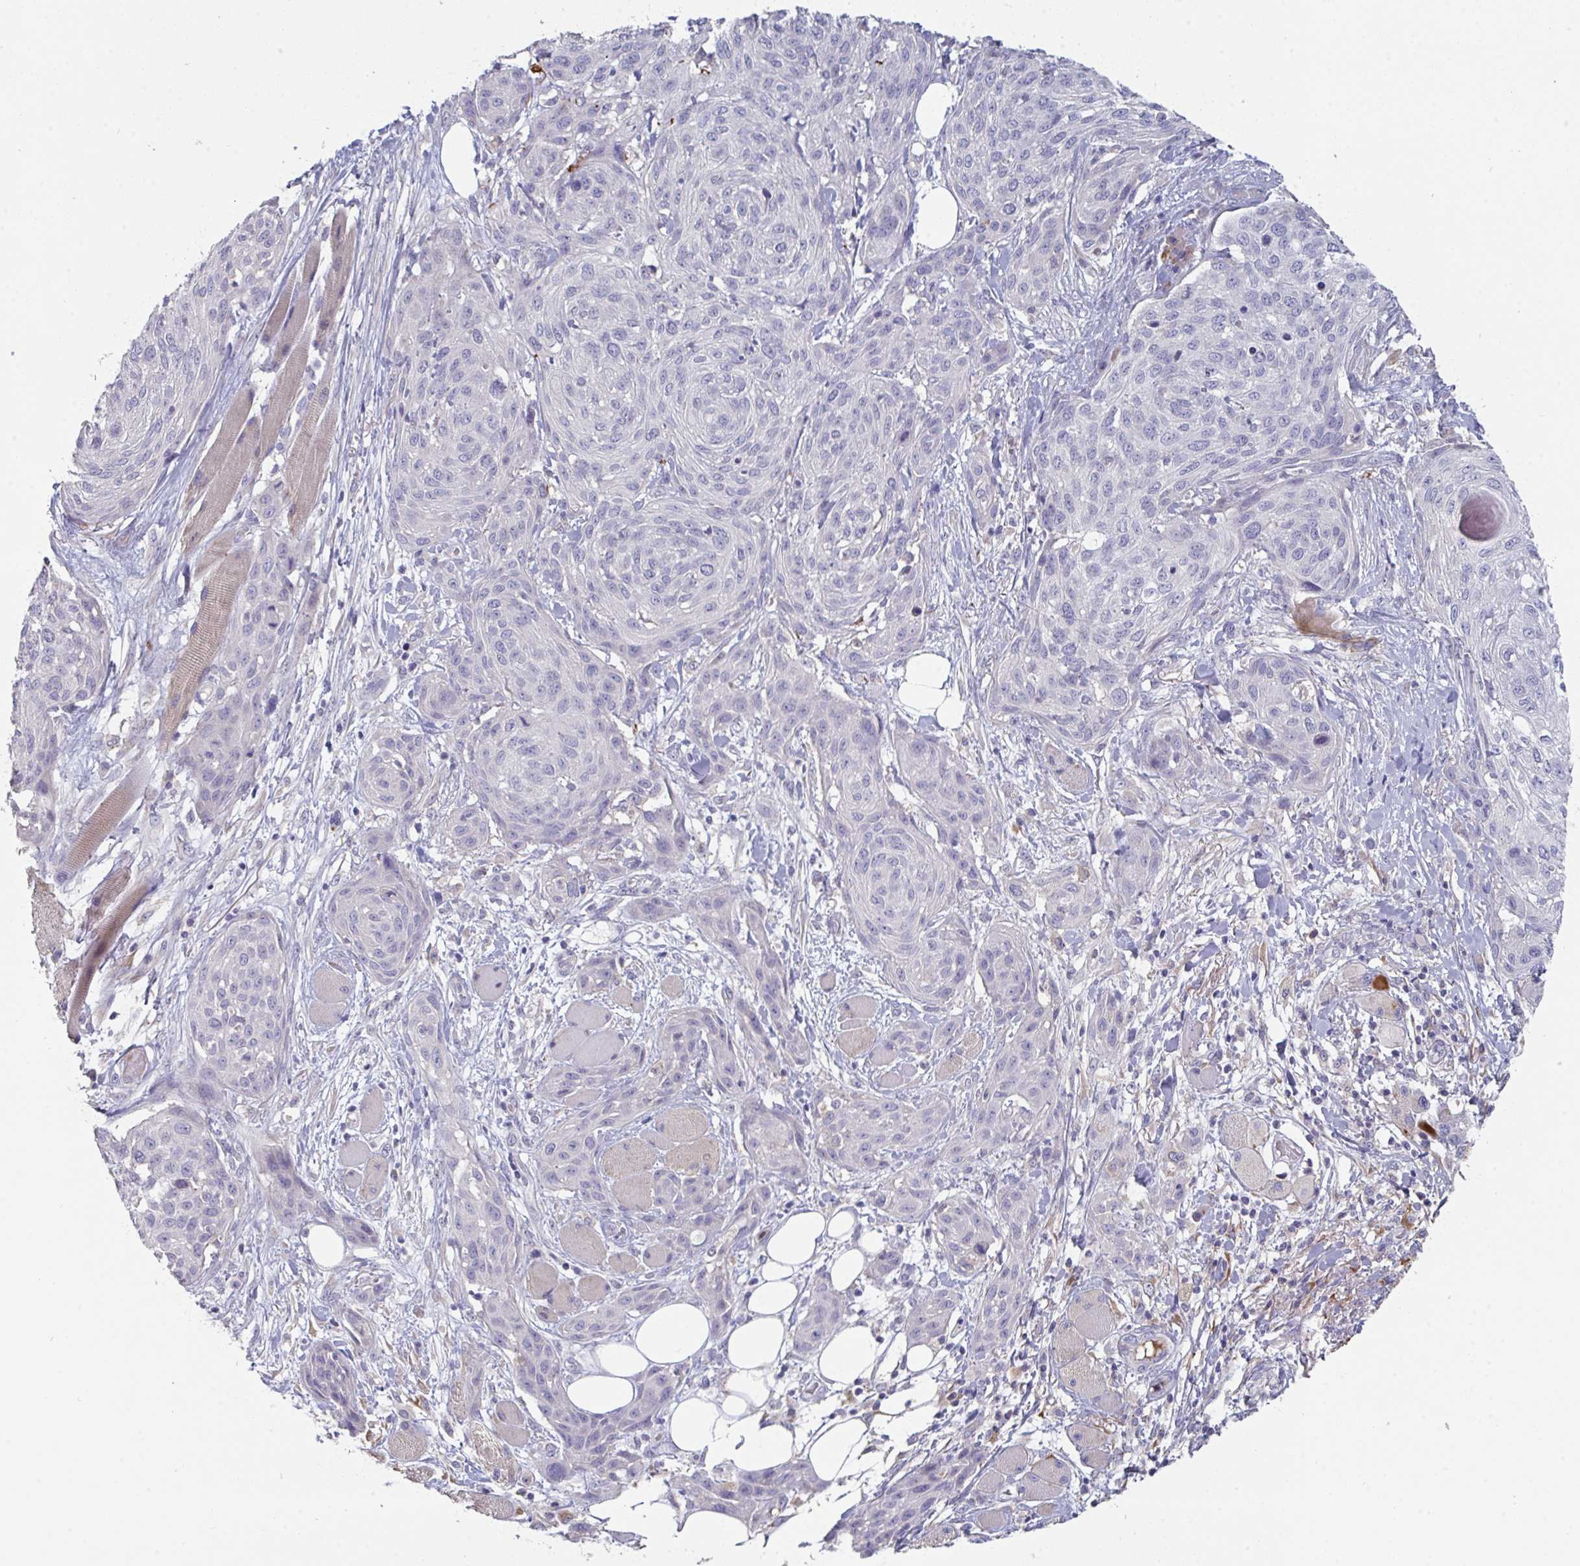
{"staining": {"intensity": "negative", "quantity": "none", "location": "none"}, "tissue": "skin cancer", "cell_type": "Tumor cells", "image_type": "cancer", "snomed": [{"axis": "morphology", "description": "Squamous cell carcinoma, NOS"}, {"axis": "topography", "description": "Skin"}], "caption": "The photomicrograph displays no significant expression in tumor cells of skin squamous cell carcinoma. Nuclei are stained in blue.", "gene": "HGFAC", "patient": {"sex": "female", "age": 87}}